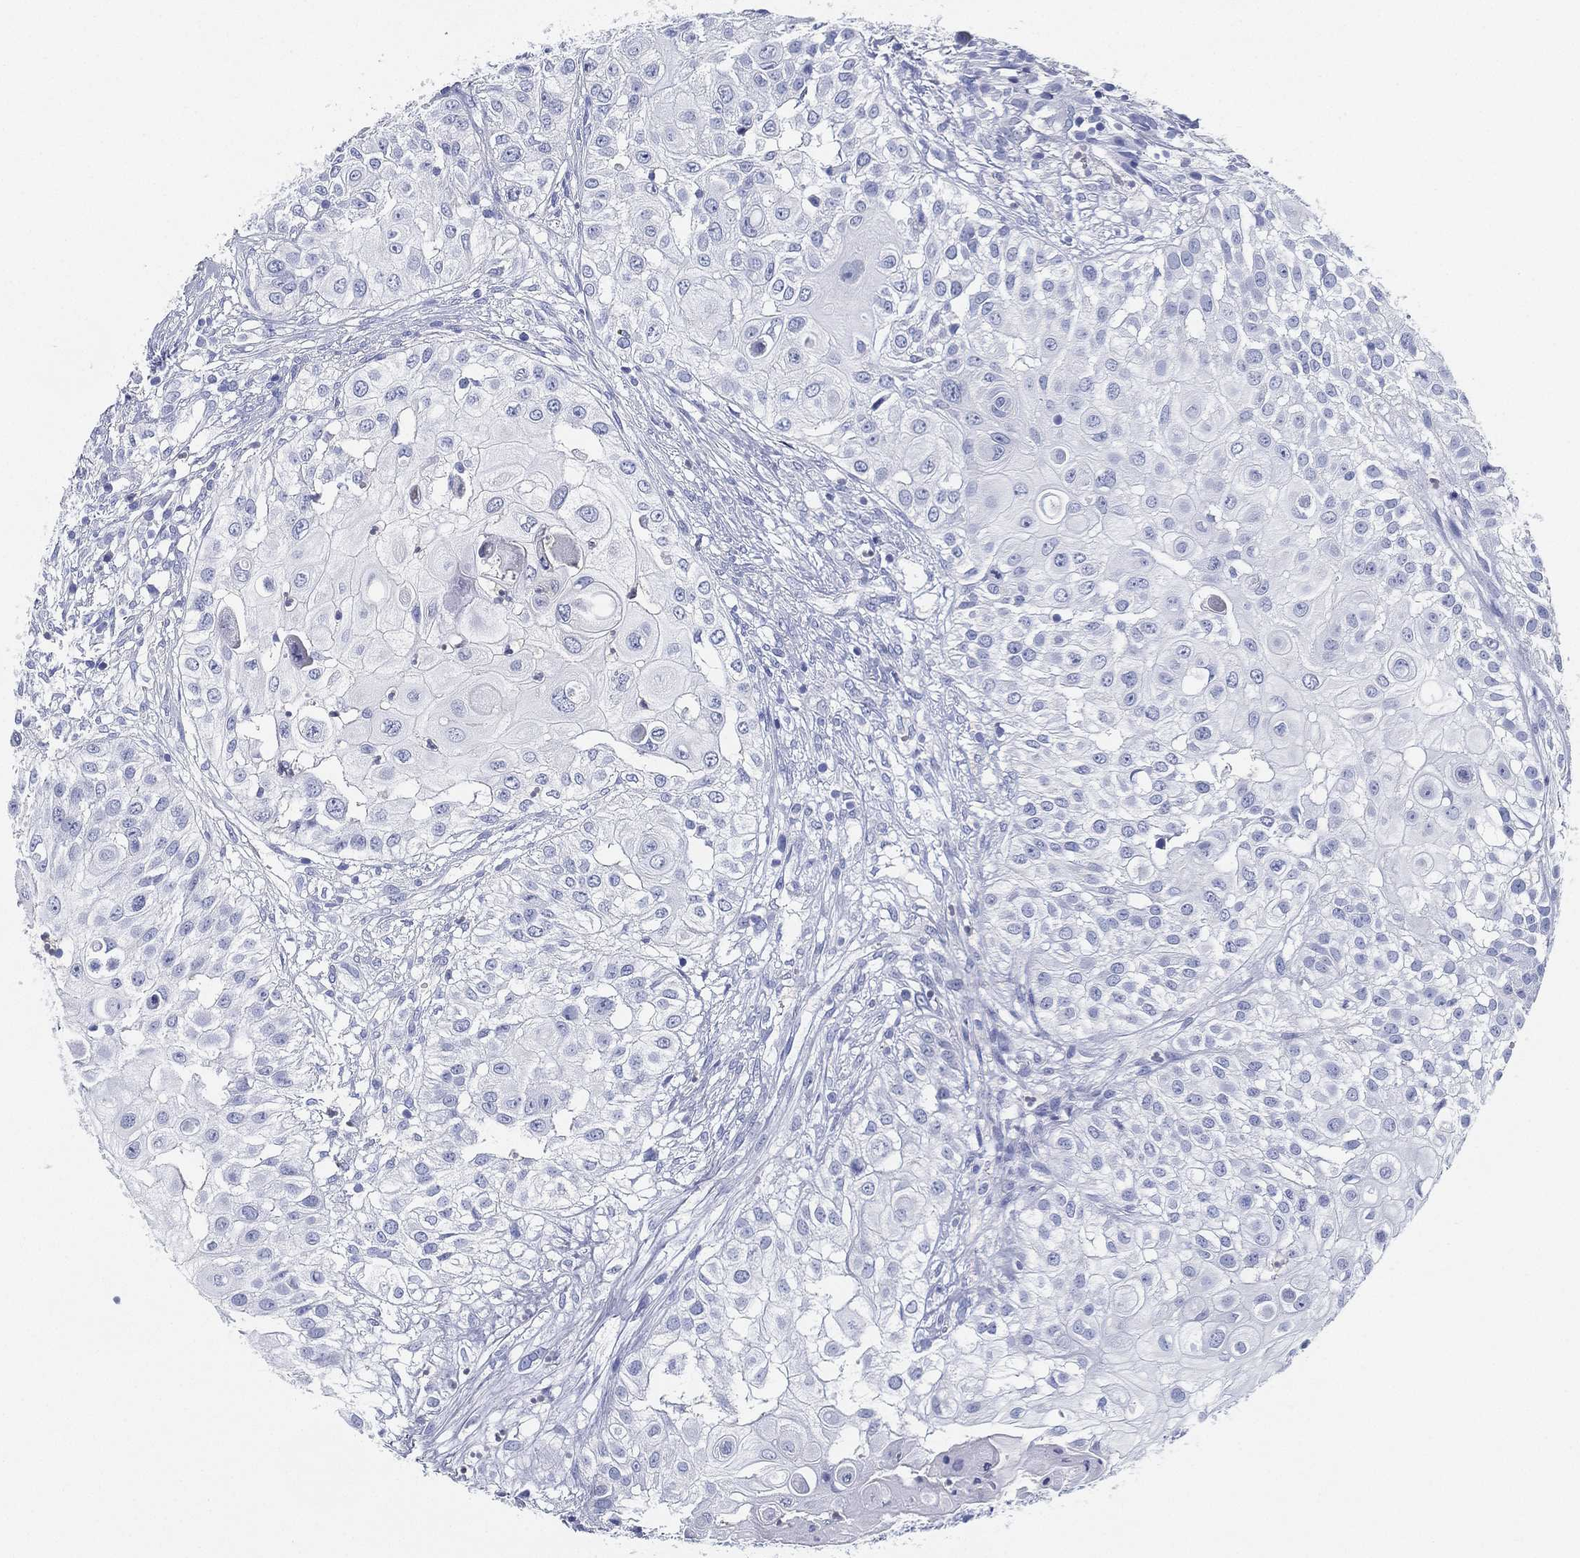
{"staining": {"intensity": "negative", "quantity": "none", "location": "none"}, "tissue": "urothelial cancer", "cell_type": "Tumor cells", "image_type": "cancer", "snomed": [{"axis": "morphology", "description": "Urothelial carcinoma, High grade"}, {"axis": "topography", "description": "Urinary bladder"}], "caption": "A micrograph of urothelial cancer stained for a protein exhibits no brown staining in tumor cells. (Brightfield microscopy of DAB (3,3'-diaminobenzidine) immunohistochemistry at high magnification).", "gene": "DEFB121", "patient": {"sex": "female", "age": 79}}